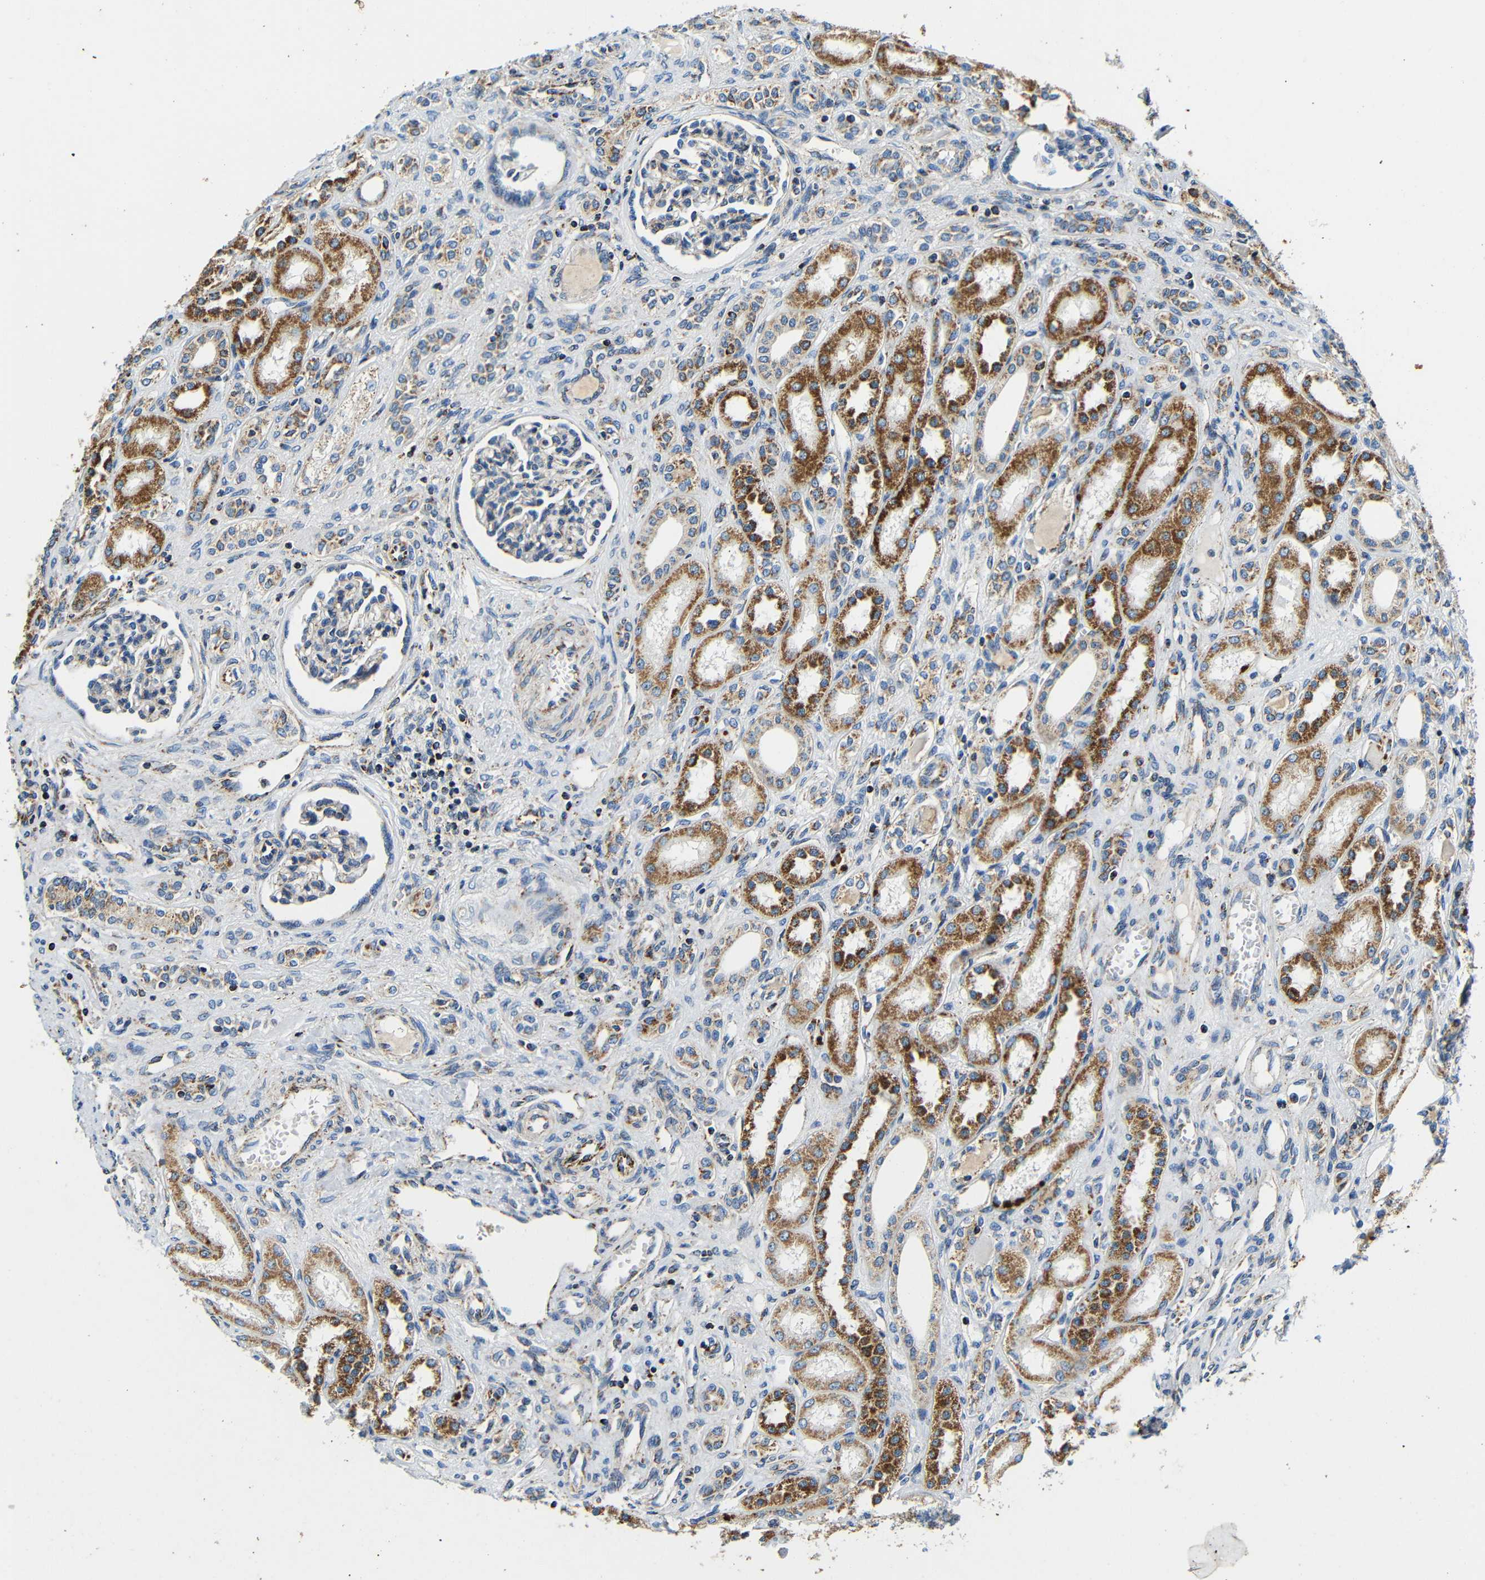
{"staining": {"intensity": "weak", "quantity": "<25%", "location": "cytoplasmic/membranous"}, "tissue": "kidney", "cell_type": "Cells in glomeruli", "image_type": "normal", "snomed": [{"axis": "morphology", "description": "Normal tissue, NOS"}, {"axis": "topography", "description": "Kidney"}], "caption": "Micrograph shows no significant protein positivity in cells in glomeruli of benign kidney. (Immunohistochemistry (ihc), brightfield microscopy, high magnification).", "gene": "GALNT18", "patient": {"sex": "male", "age": 7}}